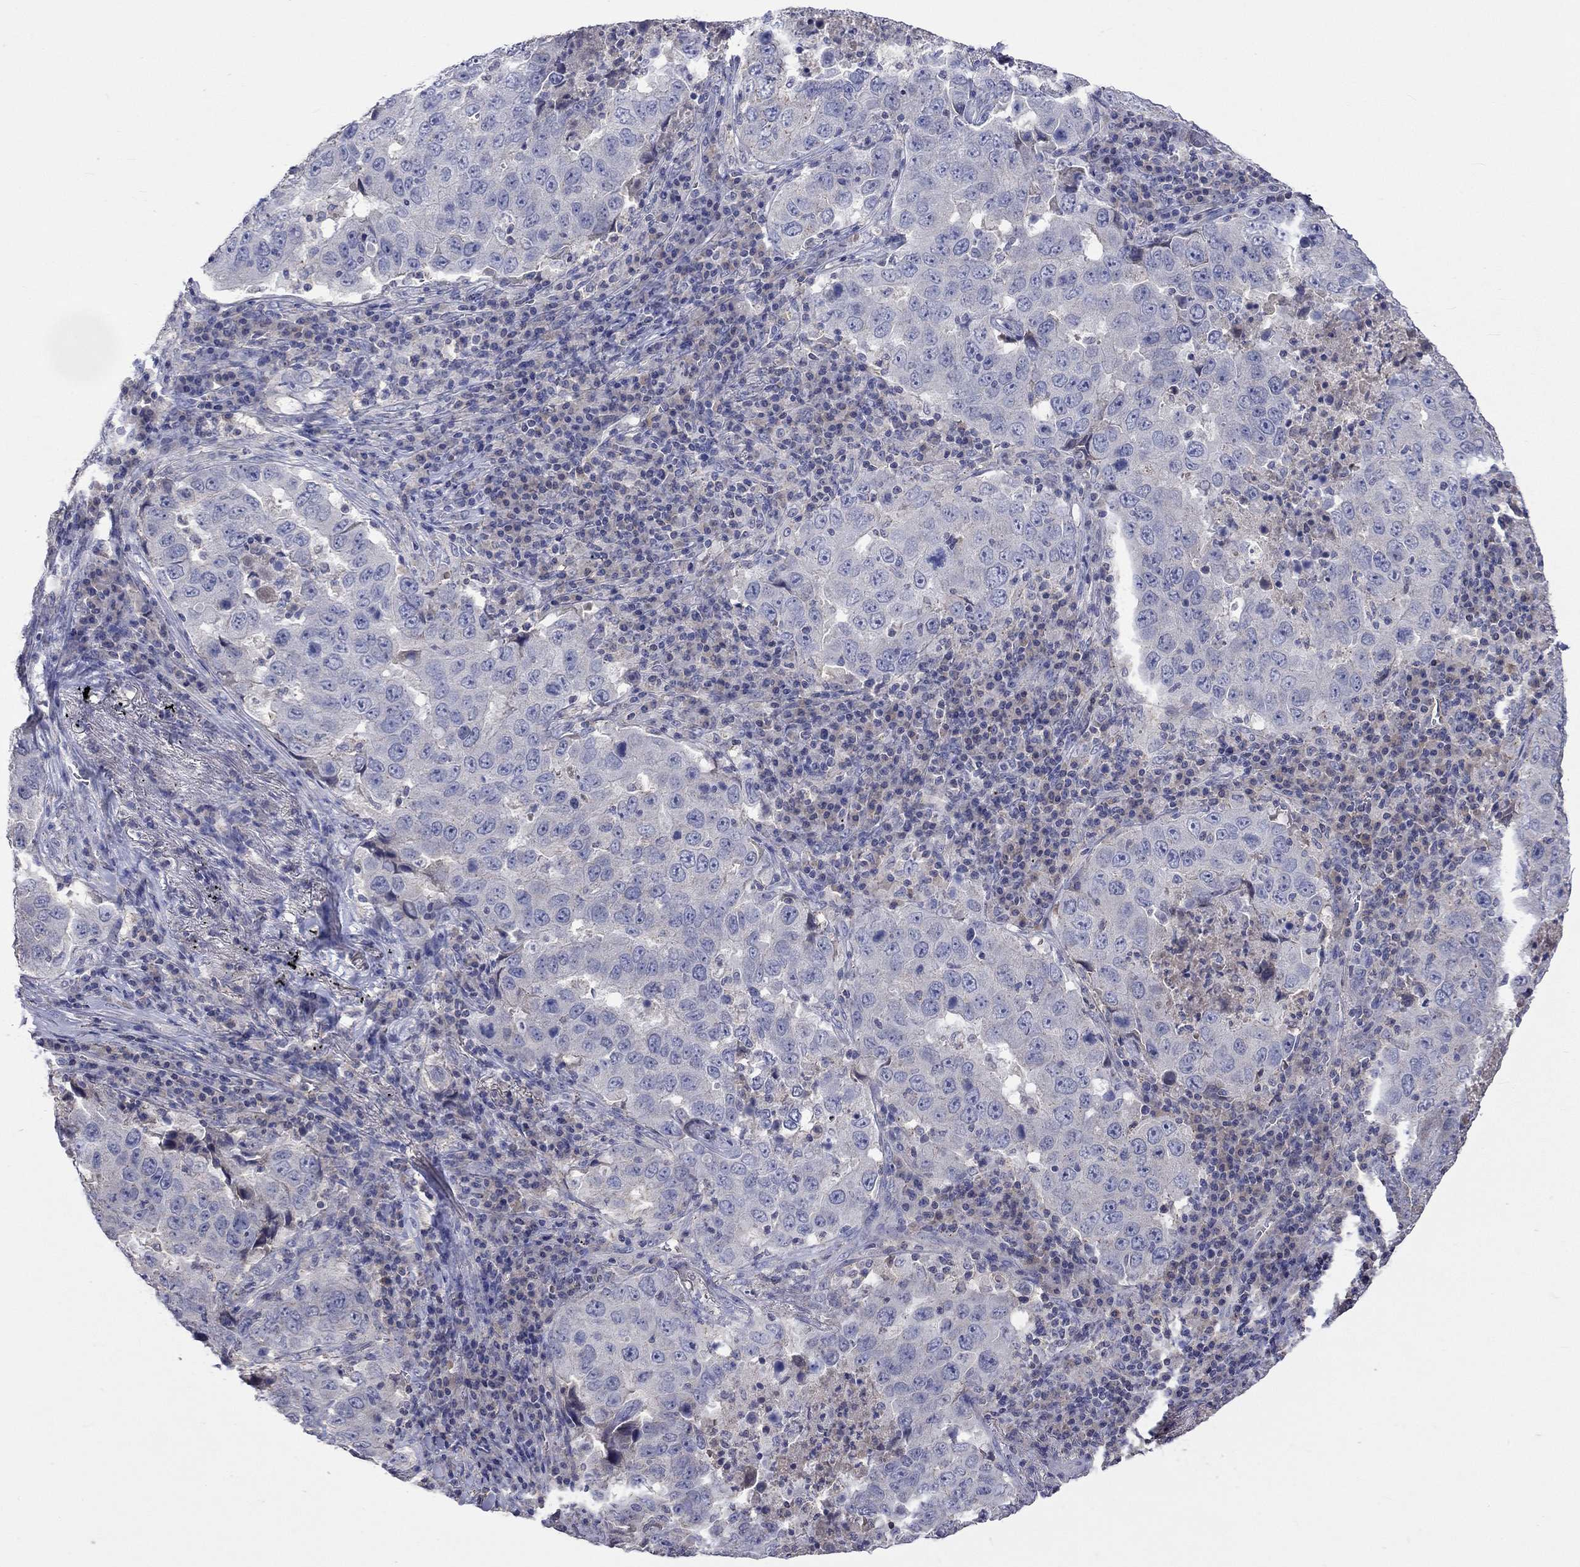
{"staining": {"intensity": "negative", "quantity": "none", "location": "none"}, "tissue": "lung cancer", "cell_type": "Tumor cells", "image_type": "cancer", "snomed": [{"axis": "morphology", "description": "Adenocarcinoma, NOS"}, {"axis": "topography", "description": "Lung"}], "caption": "High power microscopy photomicrograph of an immunohistochemistry histopathology image of lung cancer, revealing no significant positivity in tumor cells.", "gene": "LRFN4", "patient": {"sex": "male", "age": 73}}